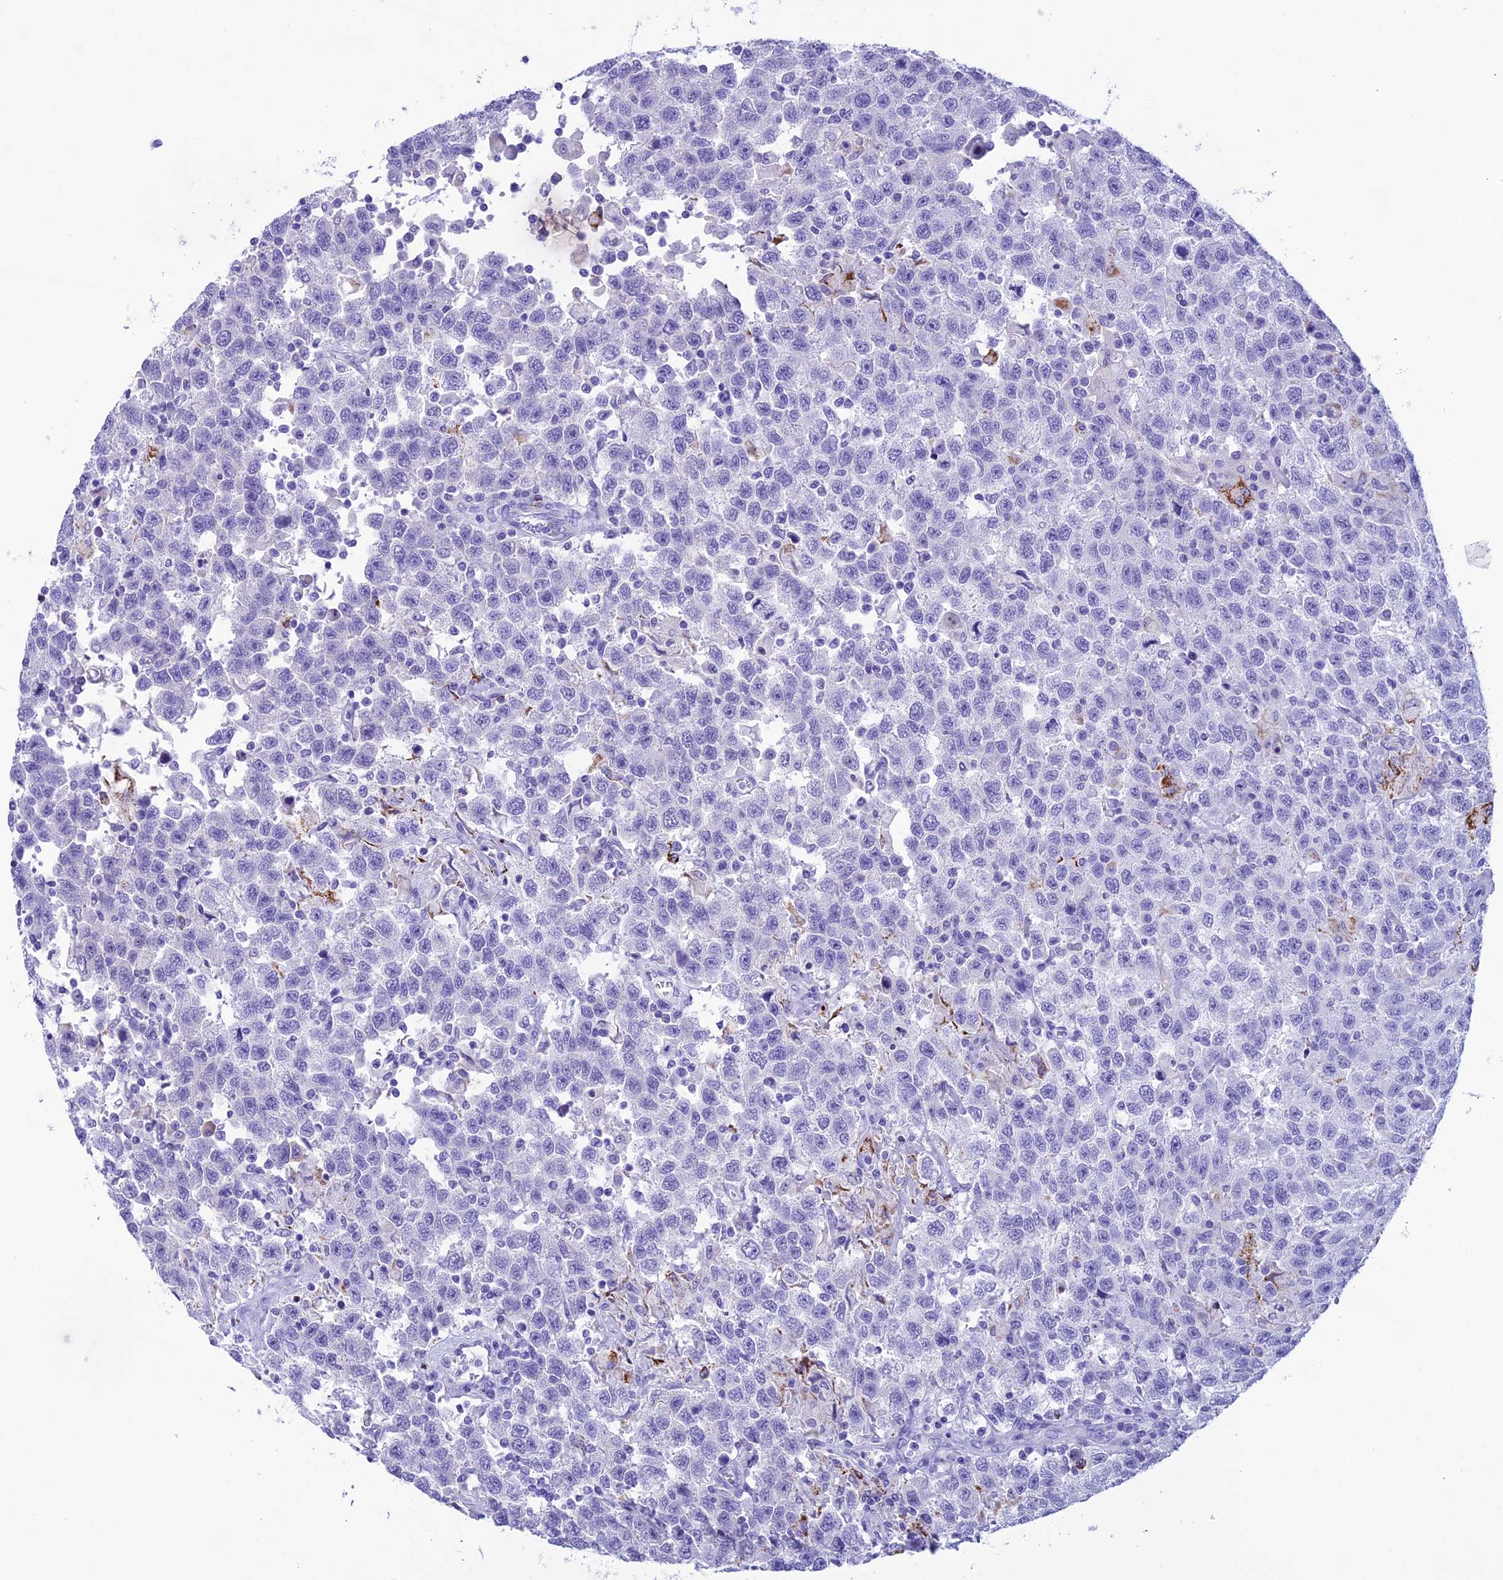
{"staining": {"intensity": "strong", "quantity": "<25%", "location": "cytoplasmic/membranous"}, "tissue": "testis cancer", "cell_type": "Tumor cells", "image_type": "cancer", "snomed": [{"axis": "morphology", "description": "Seminoma, NOS"}, {"axis": "topography", "description": "Testis"}], "caption": "Protein expression by IHC shows strong cytoplasmic/membranous staining in about <25% of tumor cells in testis seminoma. The protein of interest is stained brown, and the nuclei are stained in blue (DAB IHC with brightfield microscopy, high magnification).", "gene": "TRAM1L1", "patient": {"sex": "male", "age": 41}}